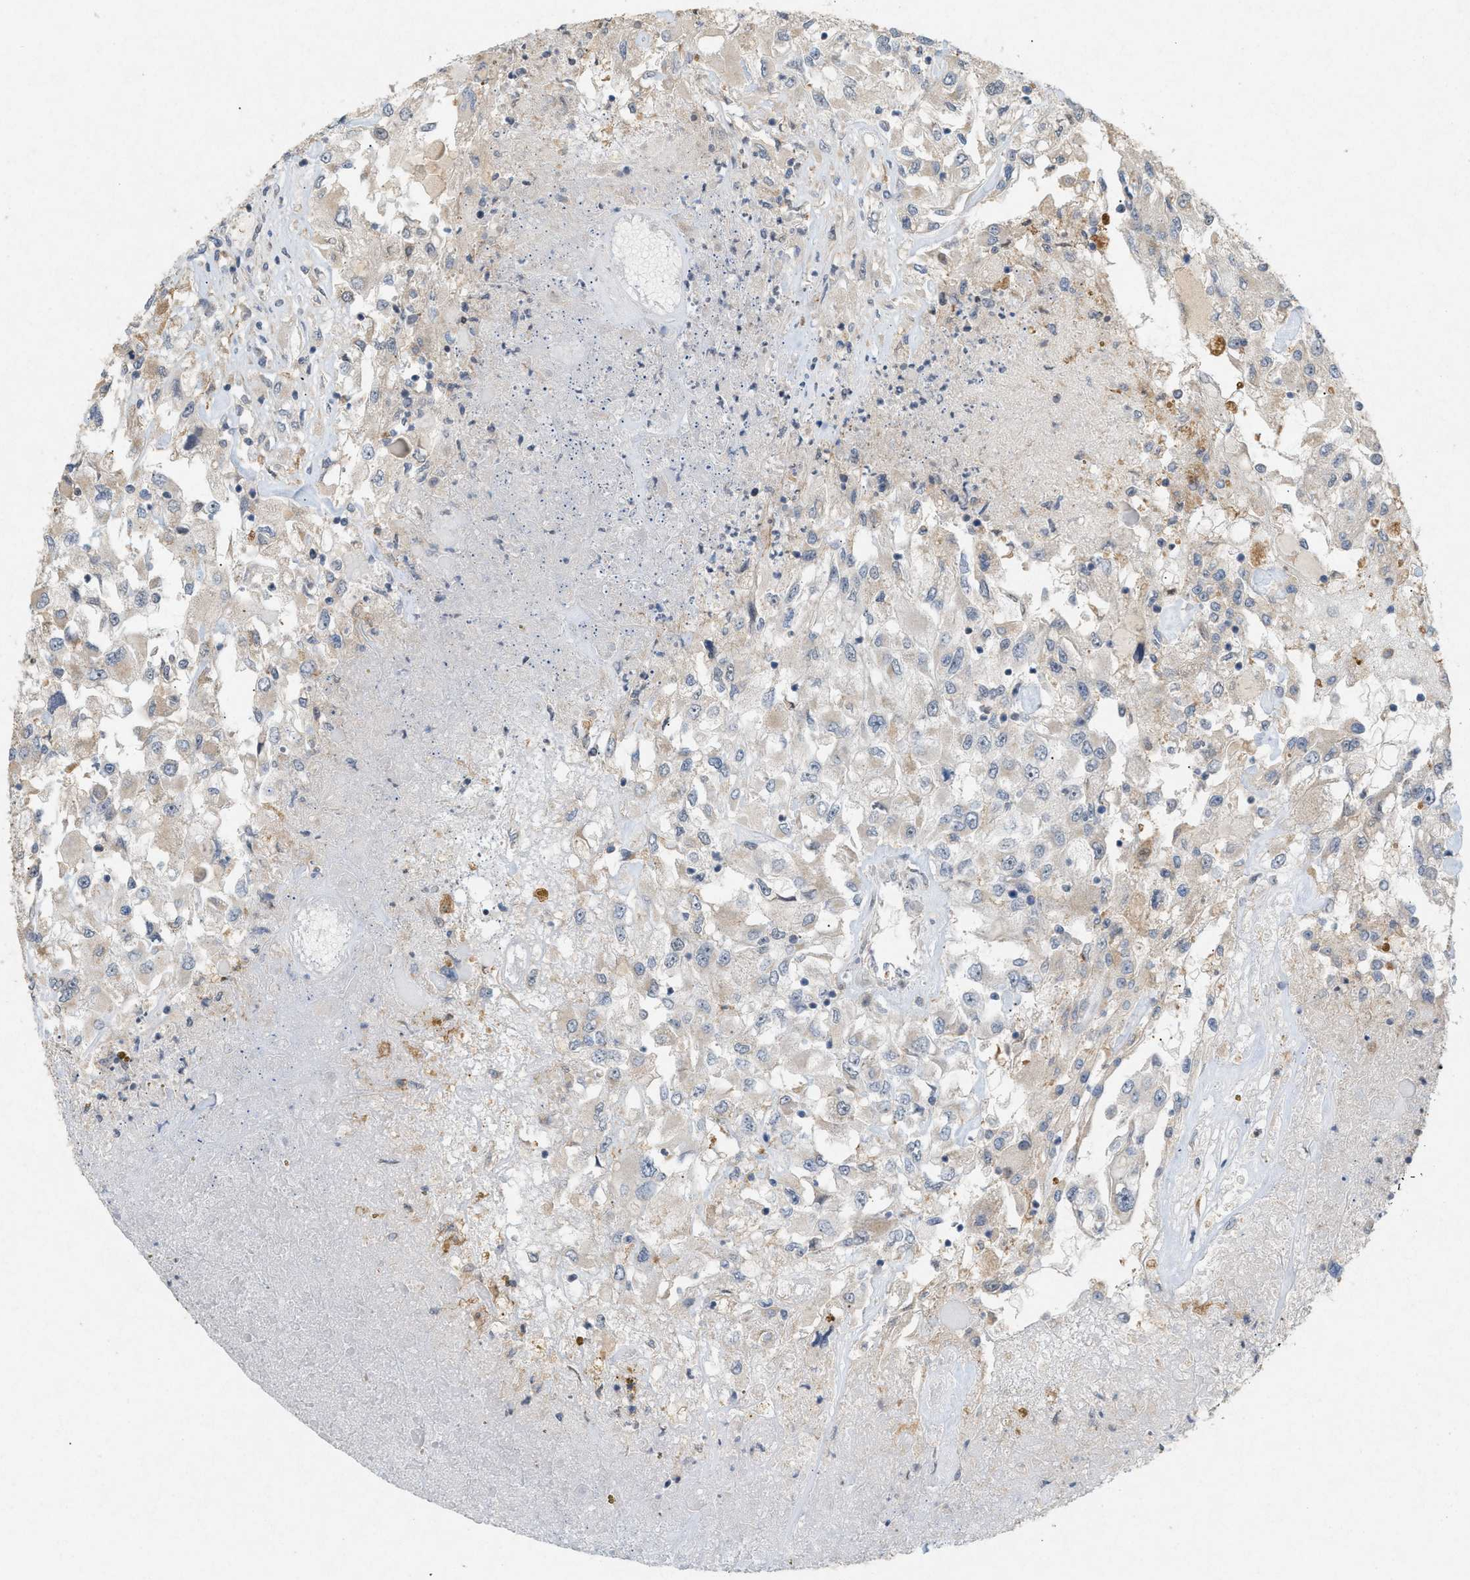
{"staining": {"intensity": "negative", "quantity": "none", "location": "none"}, "tissue": "renal cancer", "cell_type": "Tumor cells", "image_type": "cancer", "snomed": [{"axis": "morphology", "description": "Adenocarcinoma, NOS"}, {"axis": "topography", "description": "Kidney"}], "caption": "High power microscopy histopathology image of an immunohistochemistry (IHC) image of adenocarcinoma (renal), revealing no significant expression in tumor cells.", "gene": "DCAF7", "patient": {"sex": "female", "age": 52}}